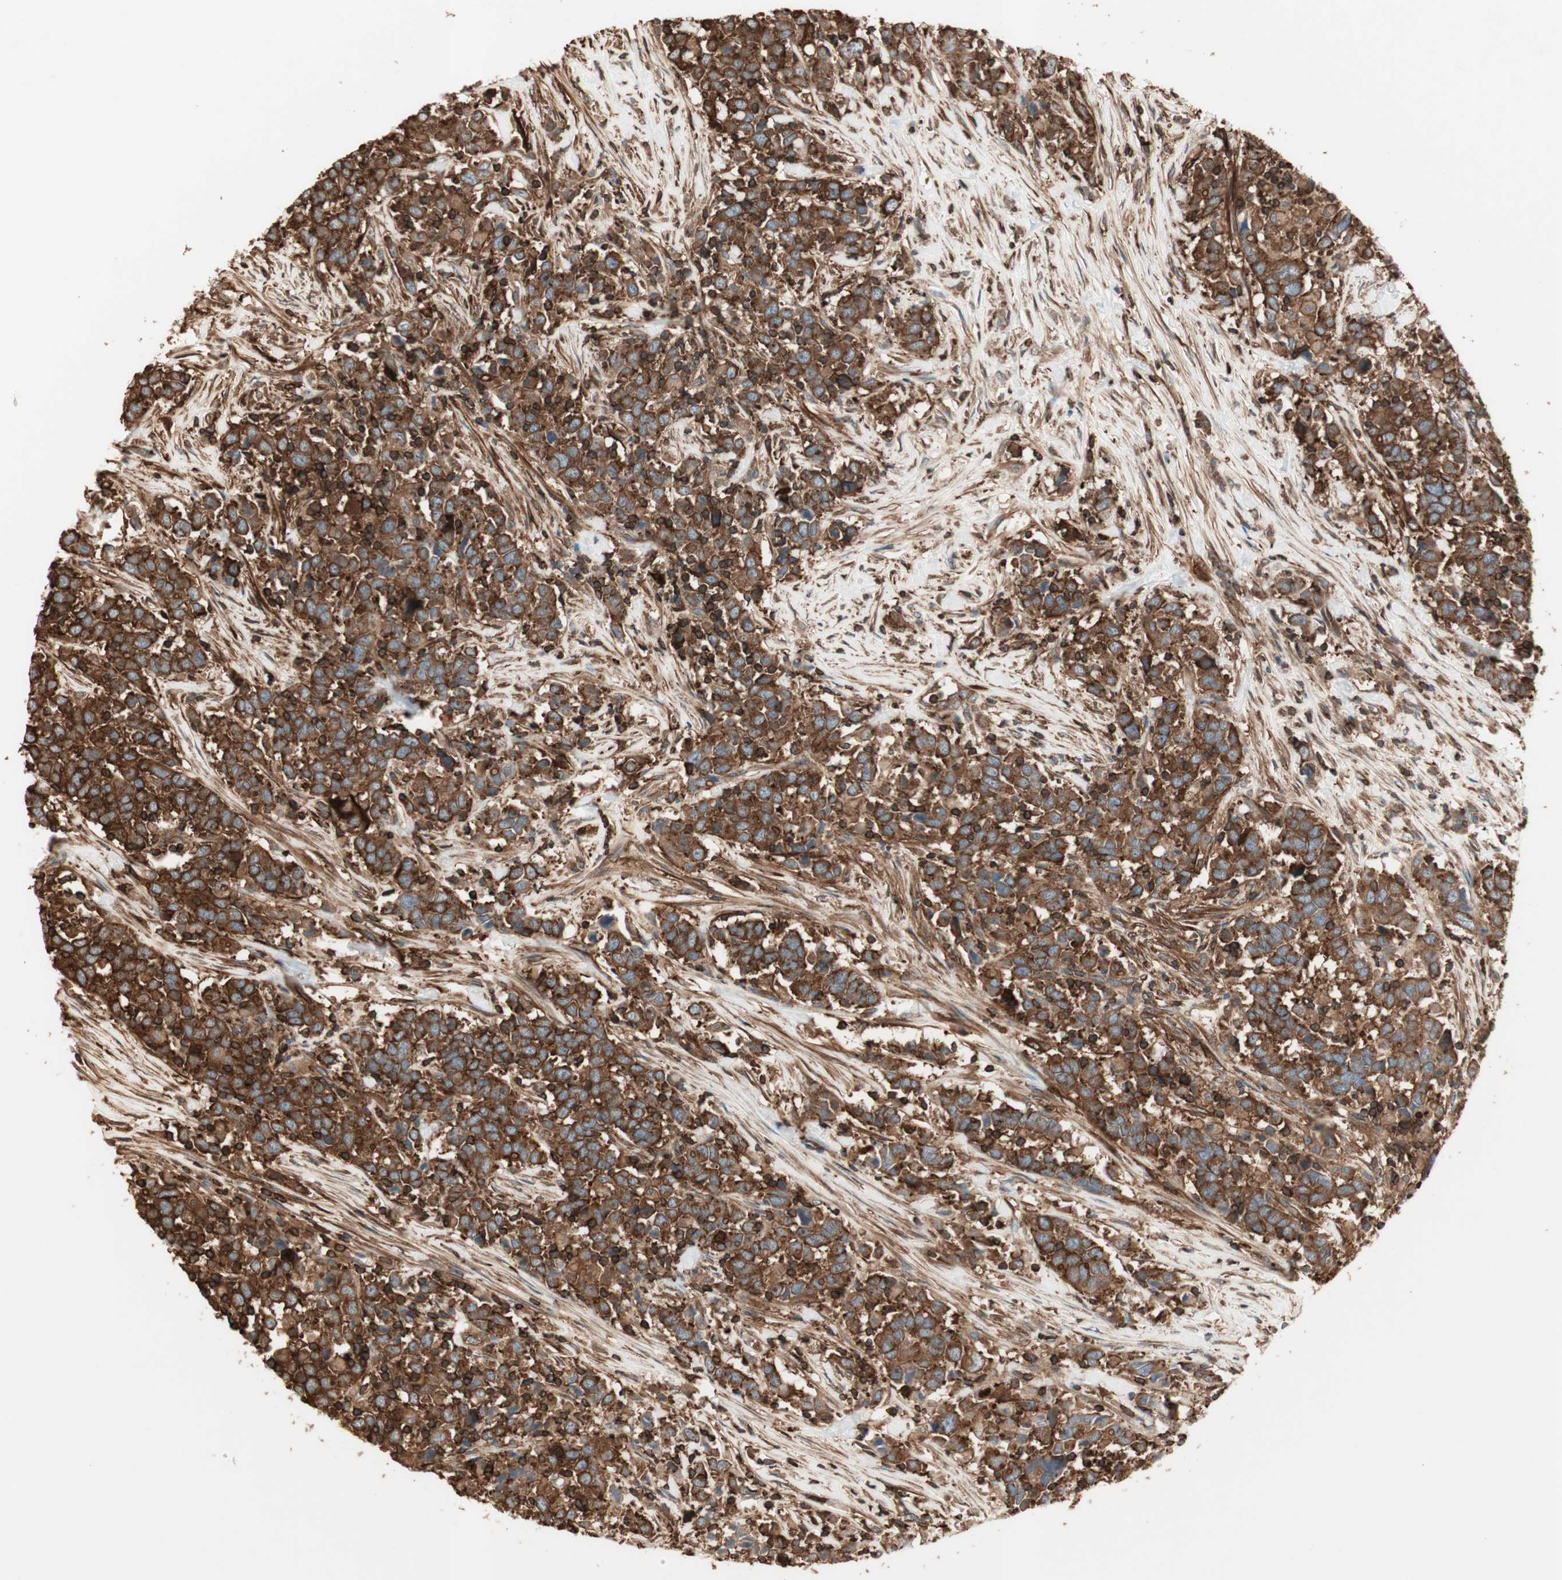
{"staining": {"intensity": "strong", "quantity": ">75%", "location": "cytoplasmic/membranous"}, "tissue": "urothelial cancer", "cell_type": "Tumor cells", "image_type": "cancer", "snomed": [{"axis": "morphology", "description": "Urothelial carcinoma, High grade"}, {"axis": "topography", "description": "Urinary bladder"}], "caption": "DAB immunohistochemical staining of urothelial cancer demonstrates strong cytoplasmic/membranous protein positivity in approximately >75% of tumor cells.", "gene": "TCP11L1", "patient": {"sex": "male", "age": 61}}